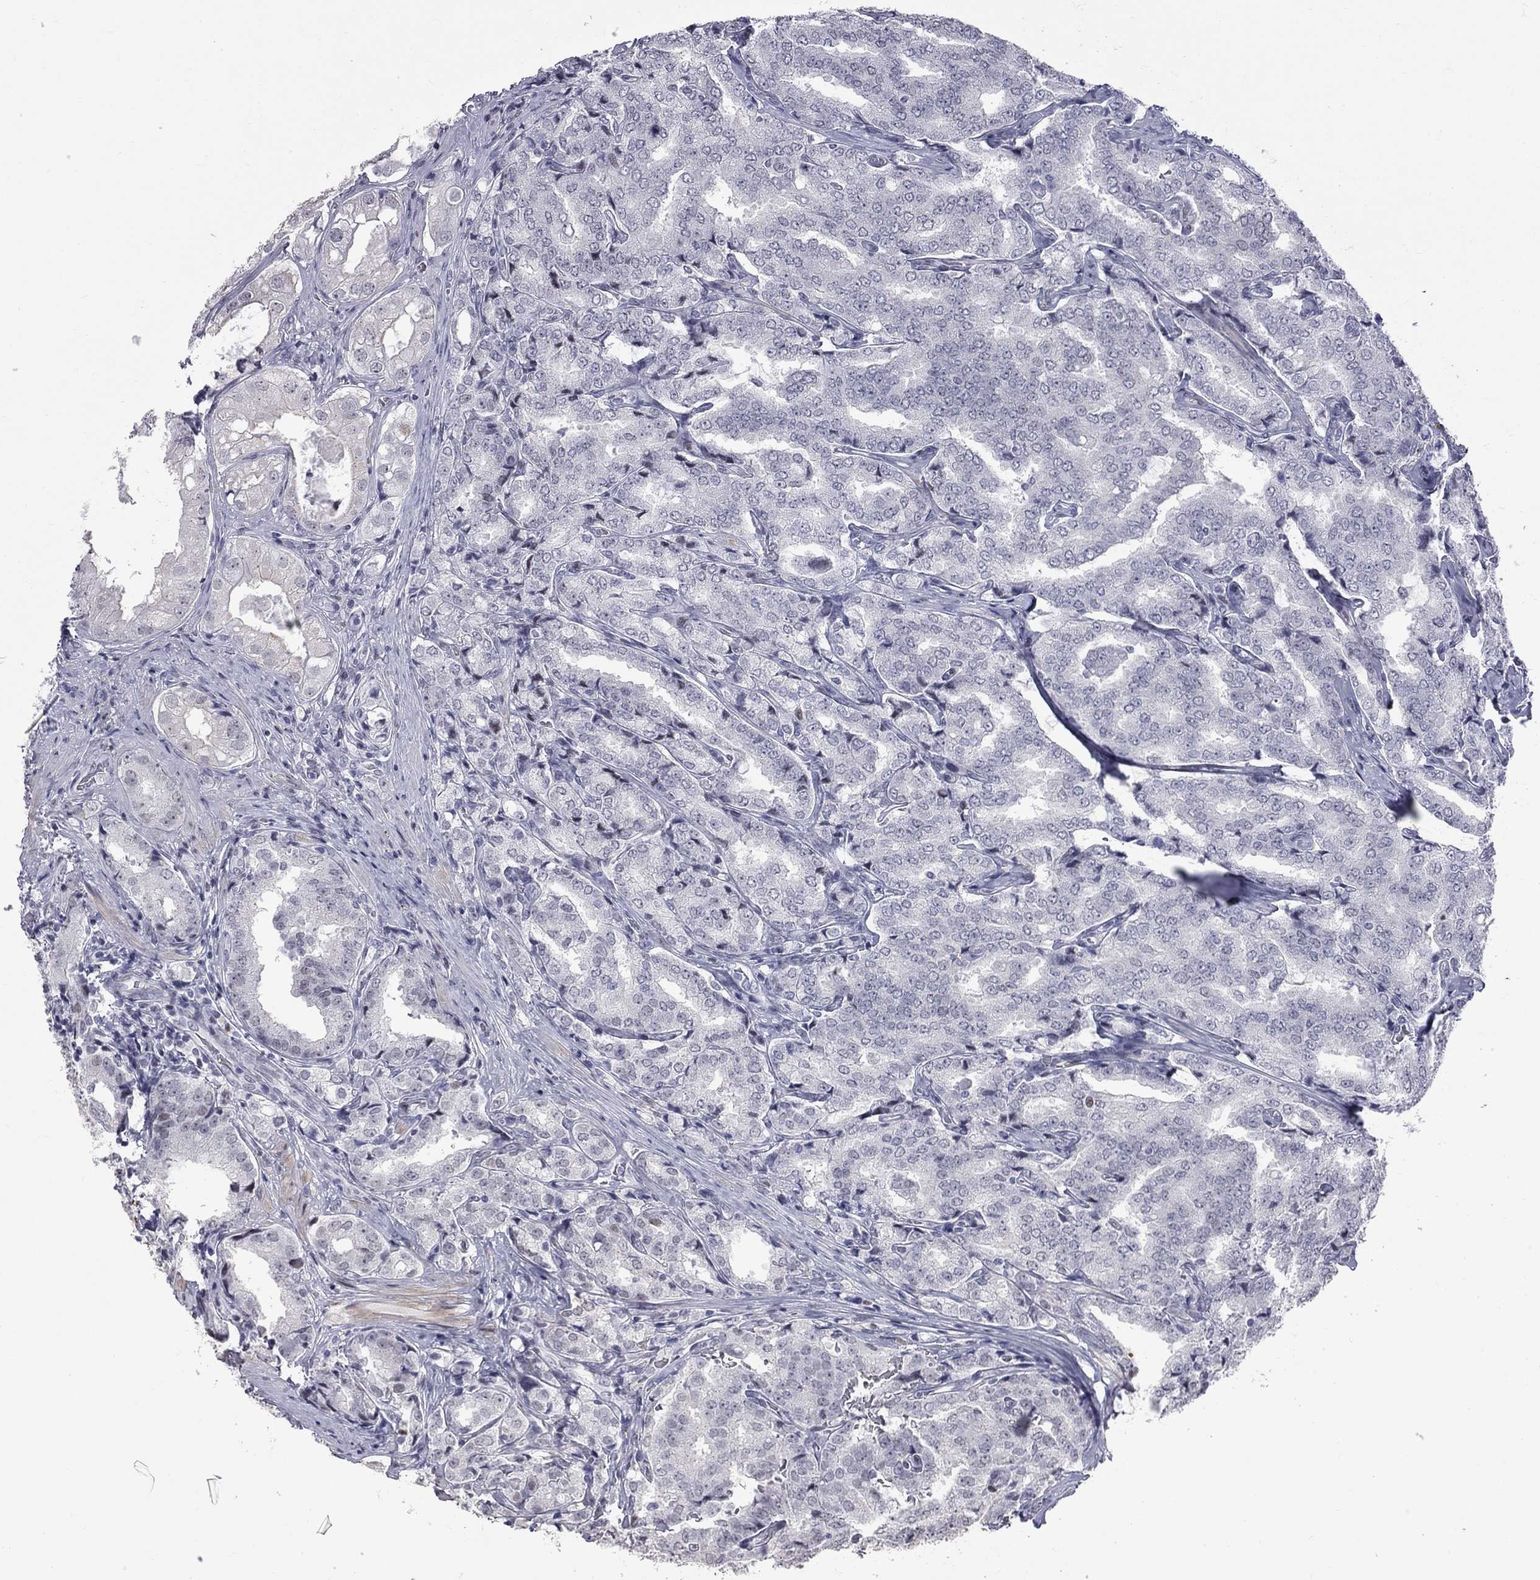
{"staining": {"intensity": "weak", "quantity": "<25%", "location": "nuclear"}, "tissue": "prostate cancer", "cell_type": "Tumor cells", "image_type": "cancer", "snomed": [{"axis": "morphology", "description": "Adenocarcinoma, NOS"}, {"axis": "topography", "description": "Prostate"}], "caption": "Tumor cells show no significant protein staining in prostate adenocarcinoma. (DAB (3,3'-diaminobenzidine) IHC with hematoxylin counter stain).", "gene": "ZNF154", "patient": {"sex": "male", "age": 65}}